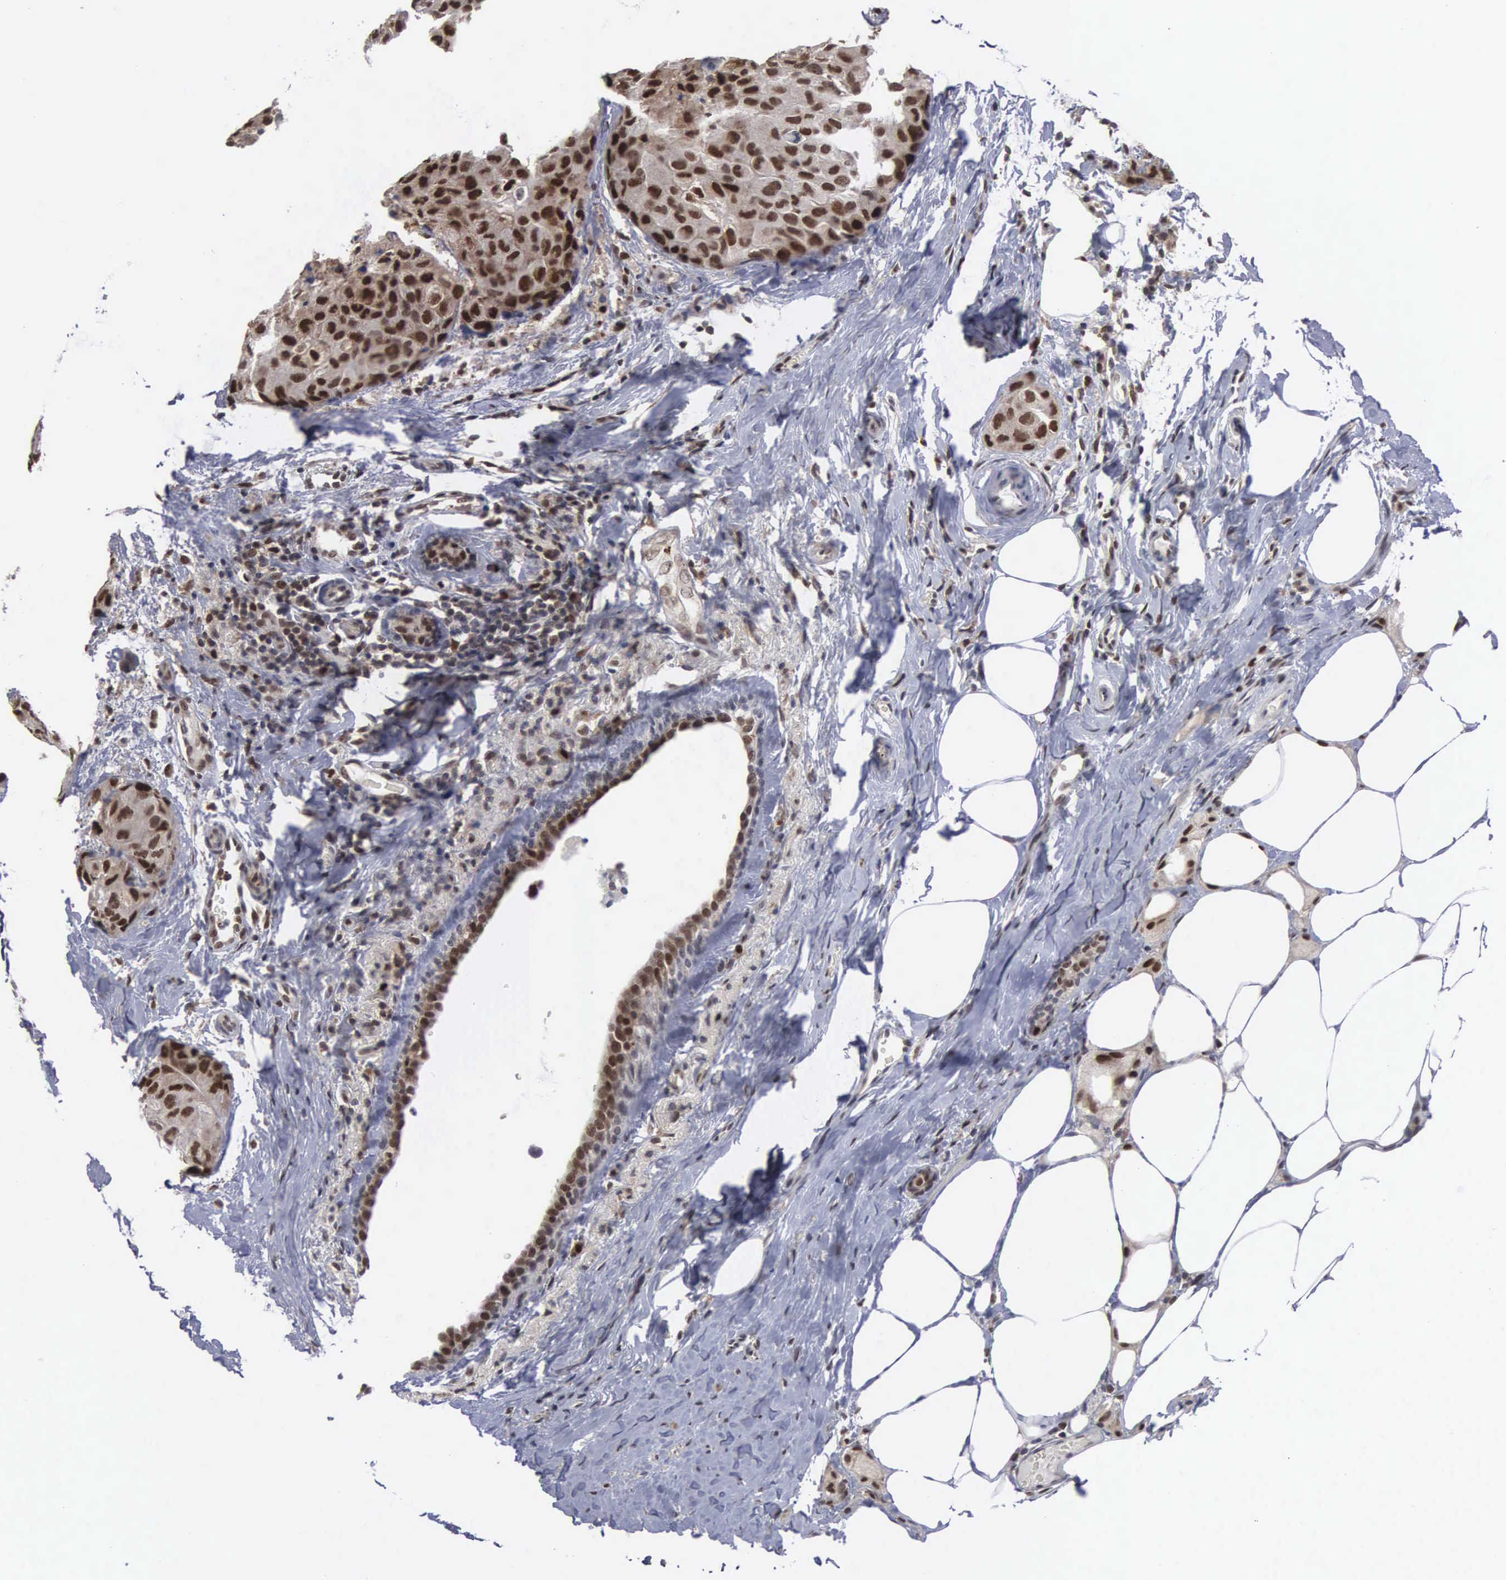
{"staining": {"intensity": "strong", "quantity": ">75%", "location": "nuclear"}, "tissue": "breast cancer", "cell_type": "Tumor cells", "image_type": "cancer", "snomed": [{"axis": "morphology", "description": "Duct carcinoma"}, {"axis": "topography", "description": "Breast"}], "caption": "Protein staining by IHC exhibits strong nuclear expression in approximately >75% of tumor cells in invasive ductal carcinoma (breast). (DAB (3,3'-diaminobenzidine) = brown stain, brightfield microscopy at high magnification).", "gene": "TRMT5", "patient": {"sex": "female", "age": 68}}